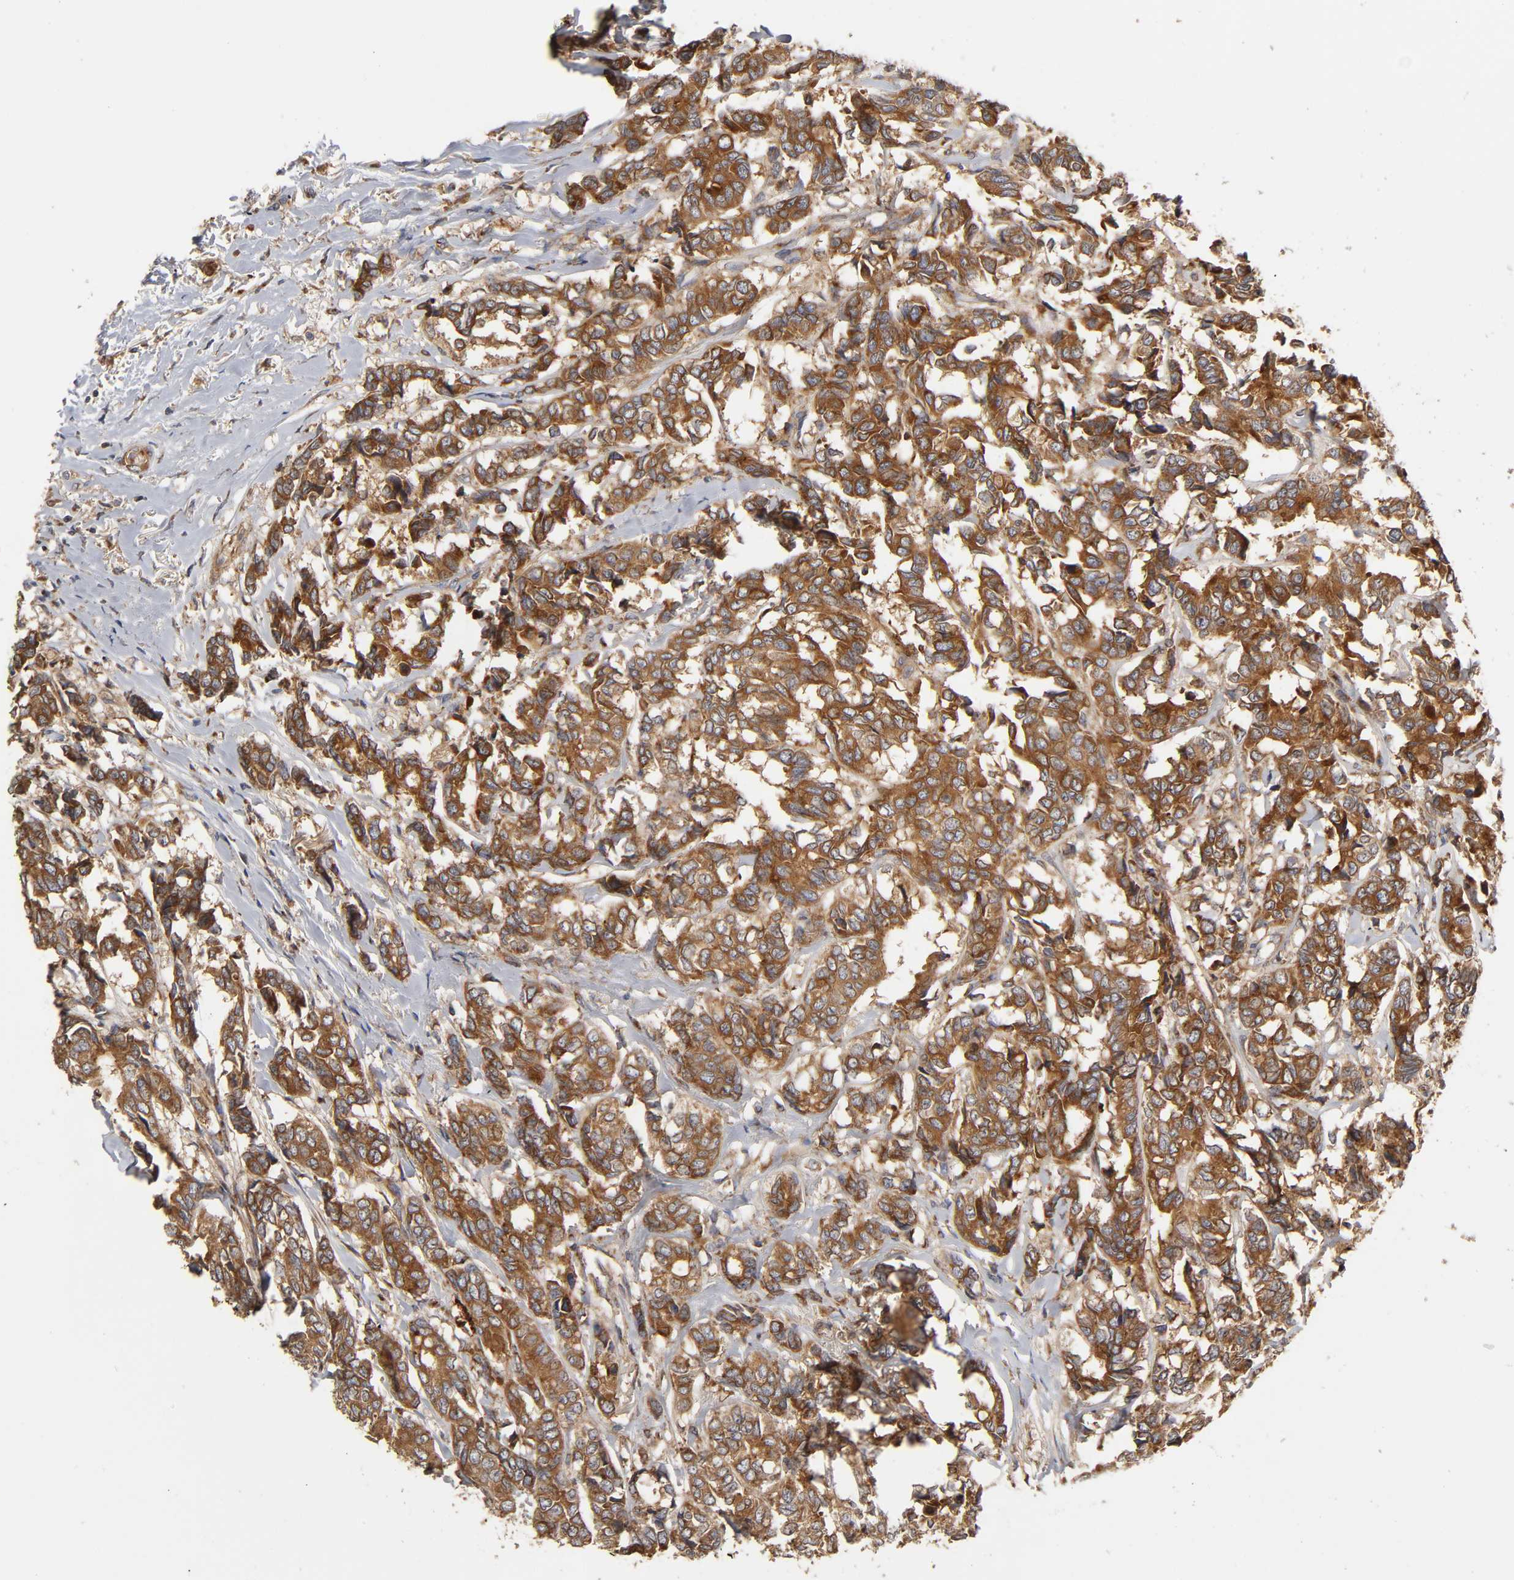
{"staining": {"intensity": "strong", "quantity": ">75%", "location": "cytoplasmic/membranous"}, "tissue": "breast cancer", "cell_type": "Tumor cells", "image_type": "cancer", "snomed": [{"axis": "morphology", "description": "Duct carcinoma"}, {"axis": "topography", "description": "Breast"}], "caption": "There is high levels of strong cytoplasmic/membranous staining in tumor cells of infiltrating ductal carcinoma (breast), as demonstrated by immunohistochemical staining (brown color).", "gene": "GNPTG", "patient": {"sex": "female", "age": 87}}